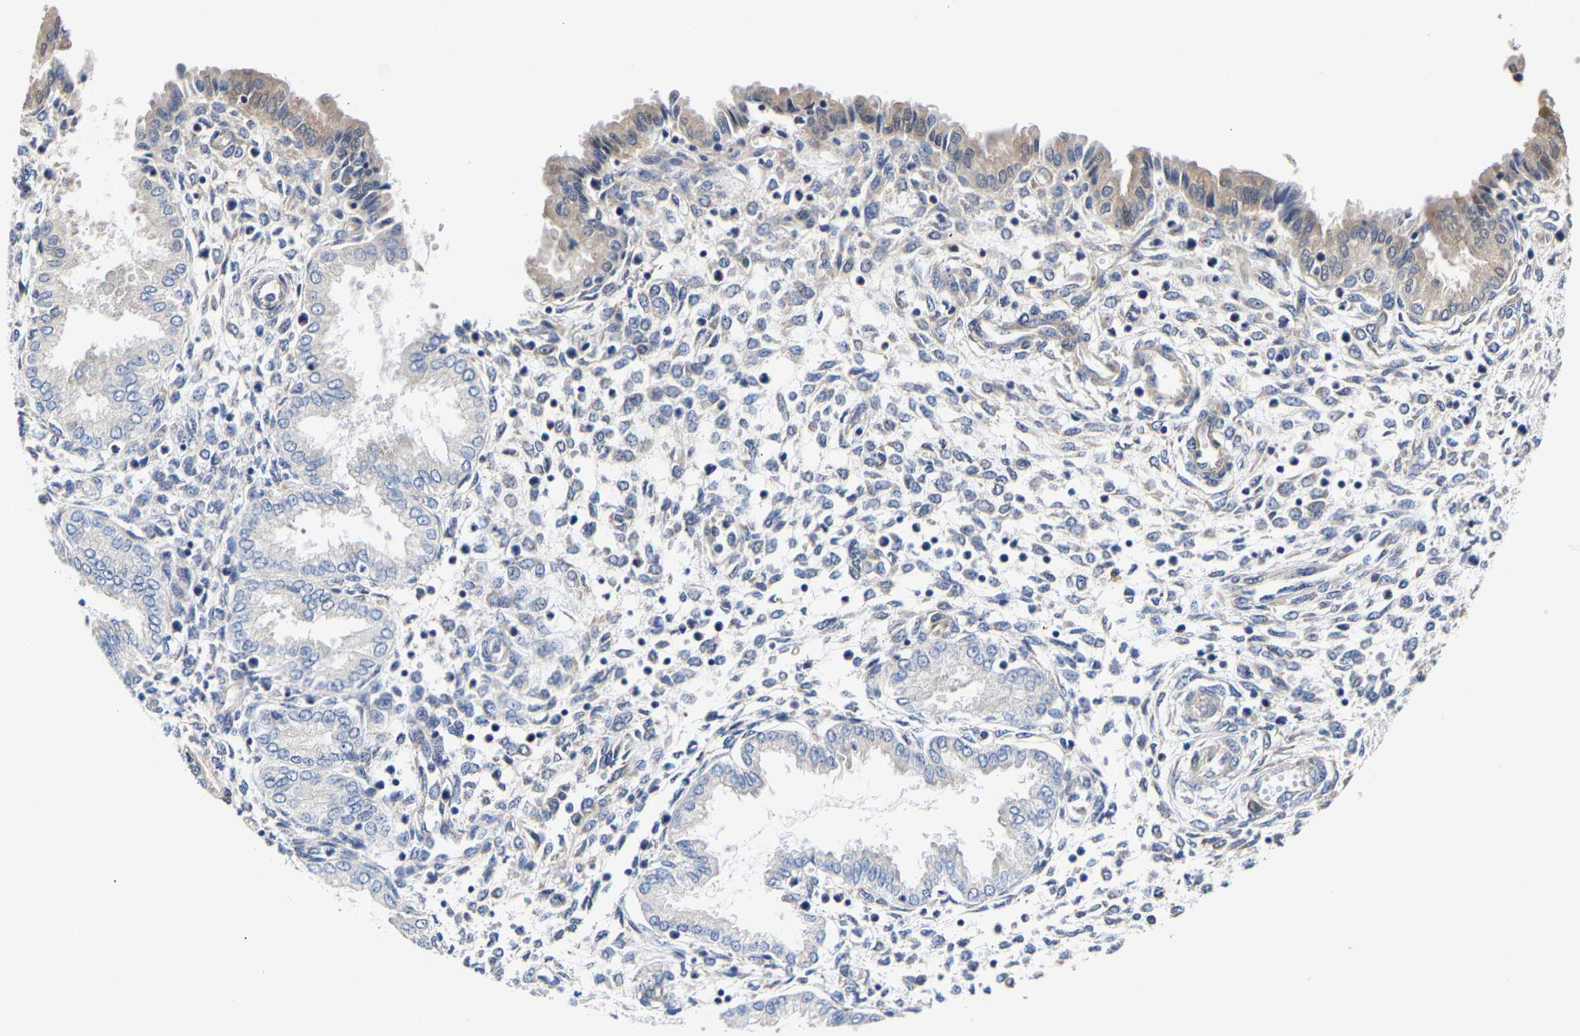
{"staining": {"intensity": "weak", "quantity": "<25%", "location": "cytoplasmic/membranous"}, "tissue": "endometrium", "cell_type": "Cells in endometrial stroma", "image_type": "normal", "snomed": [{"axis": "morphology", "description": "Normal tissue, NOS"}, {"axis": "topography", "description": "Endometrium"}], "caption": "This photomicrograph is of unremarkable endometrium stained with IHC to label a protein in brown with the nuclei are counter-stained blue. There is no positivity in cells in endometrial stroma.", "gene": "CCDC6", "patient": {"sex": "female", "age": 33}}